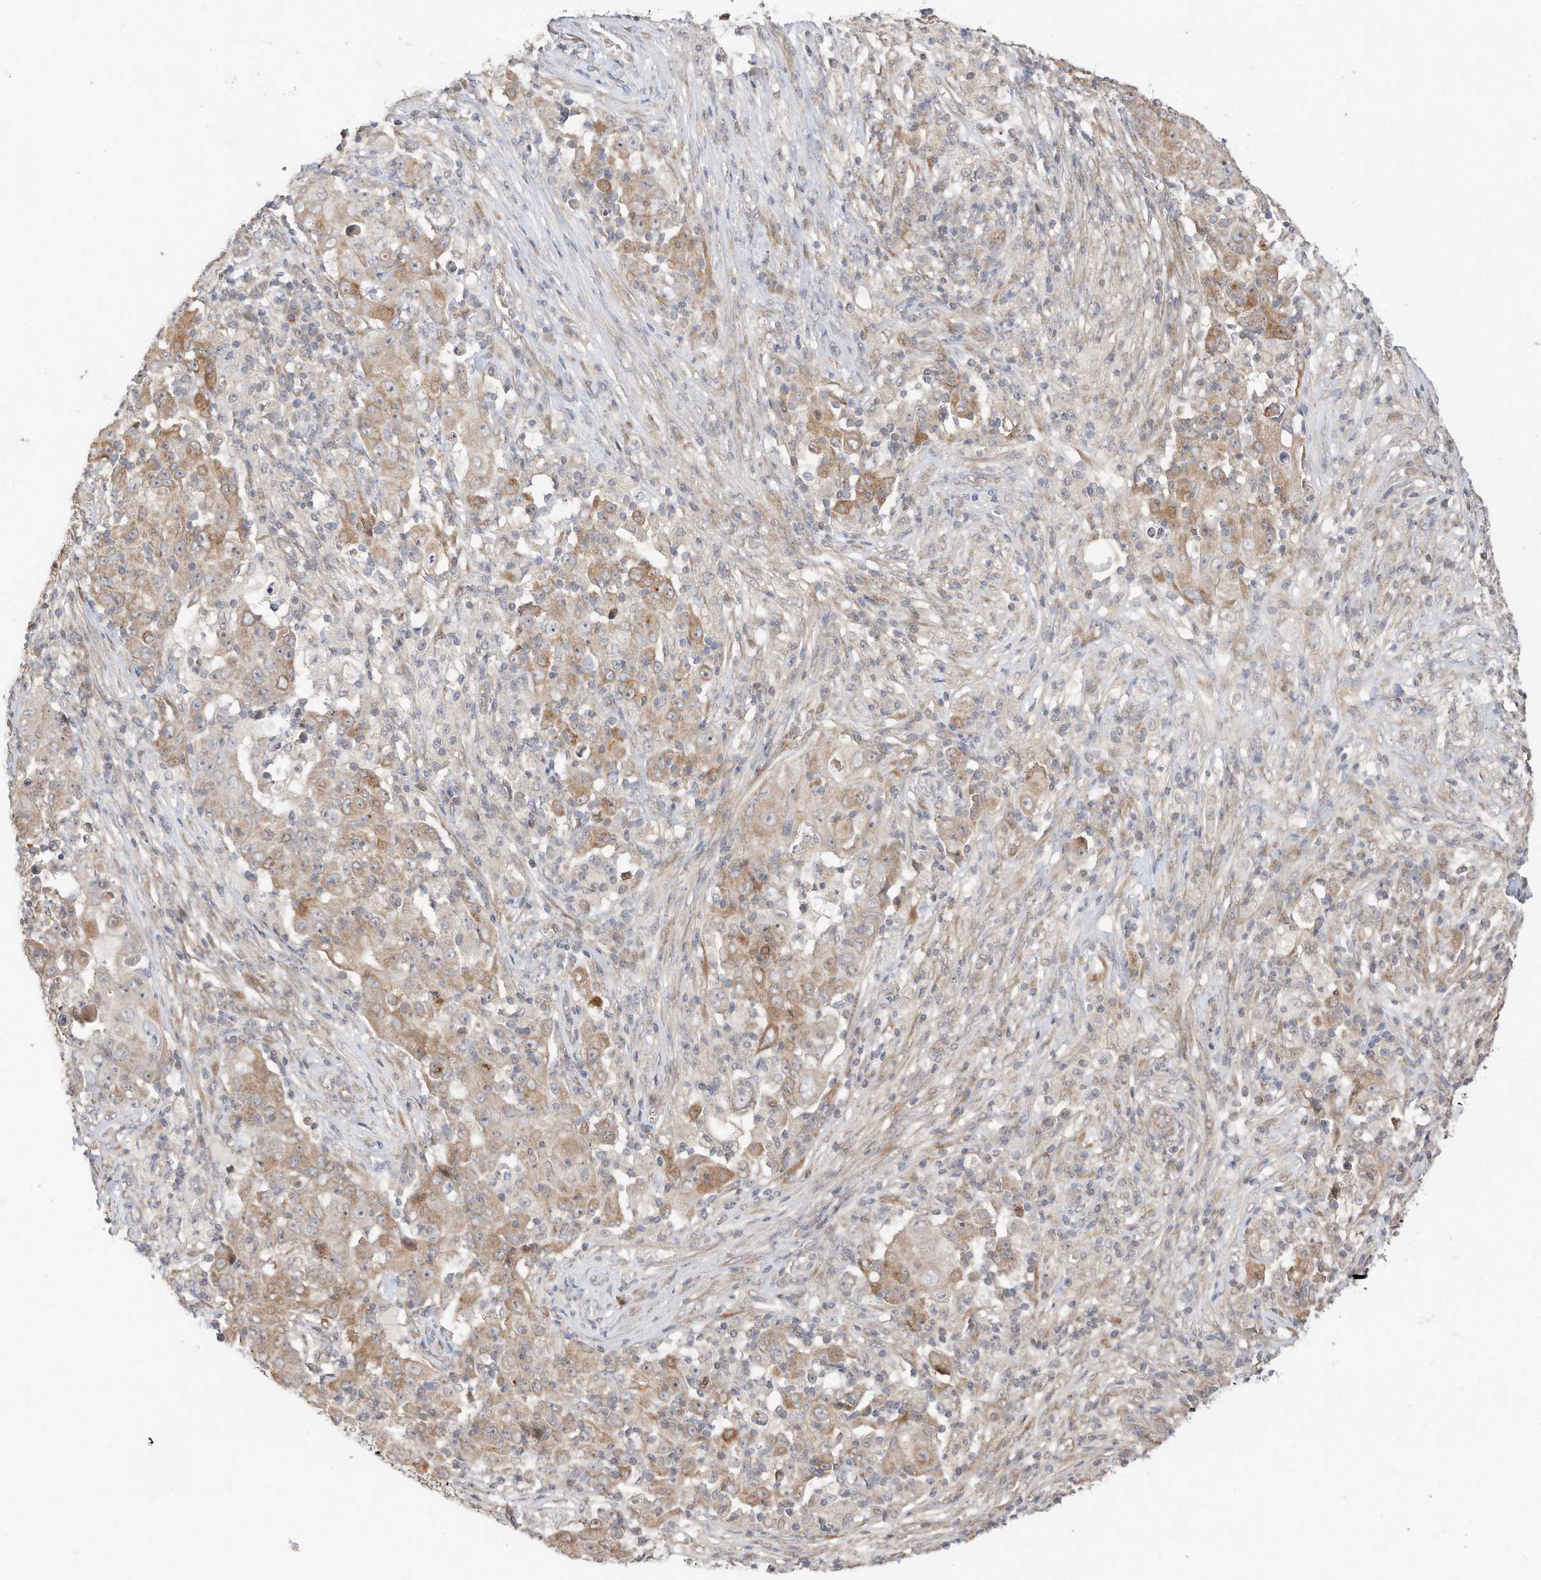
{"staining": {"intensity": "moderate", "quantity": "25%-75%", "location": "cytoplasmic/membranous"}, "tissue": "ovarian cancer", "cell_type": "Tumor cells", "image_type": "cancer", "snomed": [{"axis": "morphology", "description": "Carcinoma, endometroid"}, {"axis": "topography", "description": "Ovary"}], "caption": "Immunohistochemical staining of endometroid carcinoma (ovarian) exhibits medium levels of moderate cytoplasmic/membranous staining in about 25%-75% of tumor cells. Immunohistochemistry stains the protein in brown and the nuclei are stained blue.", "gene": "CAGE1", "patient": {"sex": "female", "age": 42}}